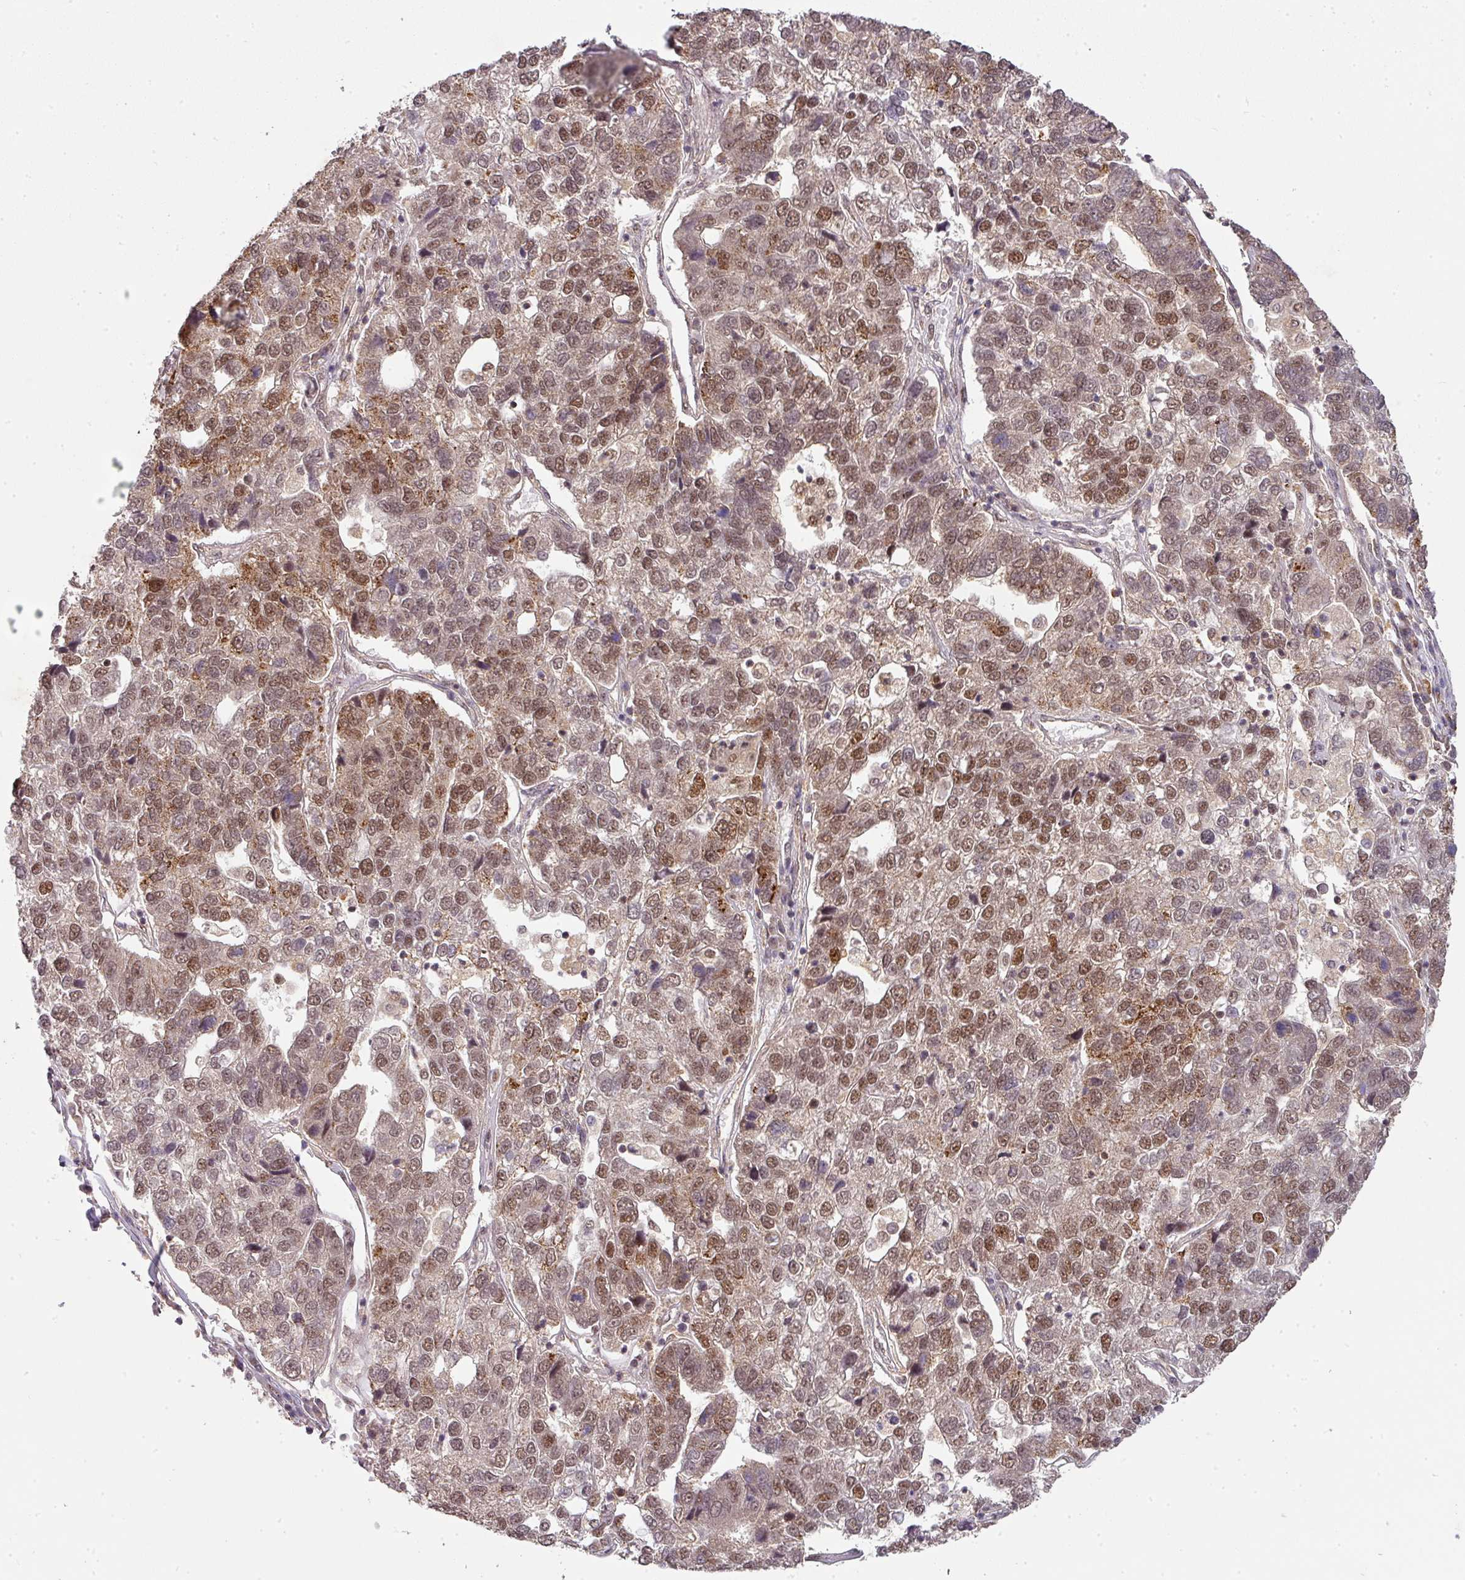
{"staining": {"intensity": "moderate", "quantity": ">75%", "location": "cytoplasmic/membranous,nuclear"}, "tissue": "pancreatic cancer", "cell_type": "Tumor cells", "image_type": "cancer", "snomed": [{"axis": "morphology", "description": "Adenocarcinoma, NOS"}, {"axis": "topography", "description": "Pancreas"}], "caption": "Immunohistochemistry (IHC) of pancreatic cancer reveals medium levels of moderate cytoplasmic/membranous and nuclear positivity in approximately >75% of tumor cells.", "gene": "RANBP9", "patient": {"sex": "female", "age": 61}}